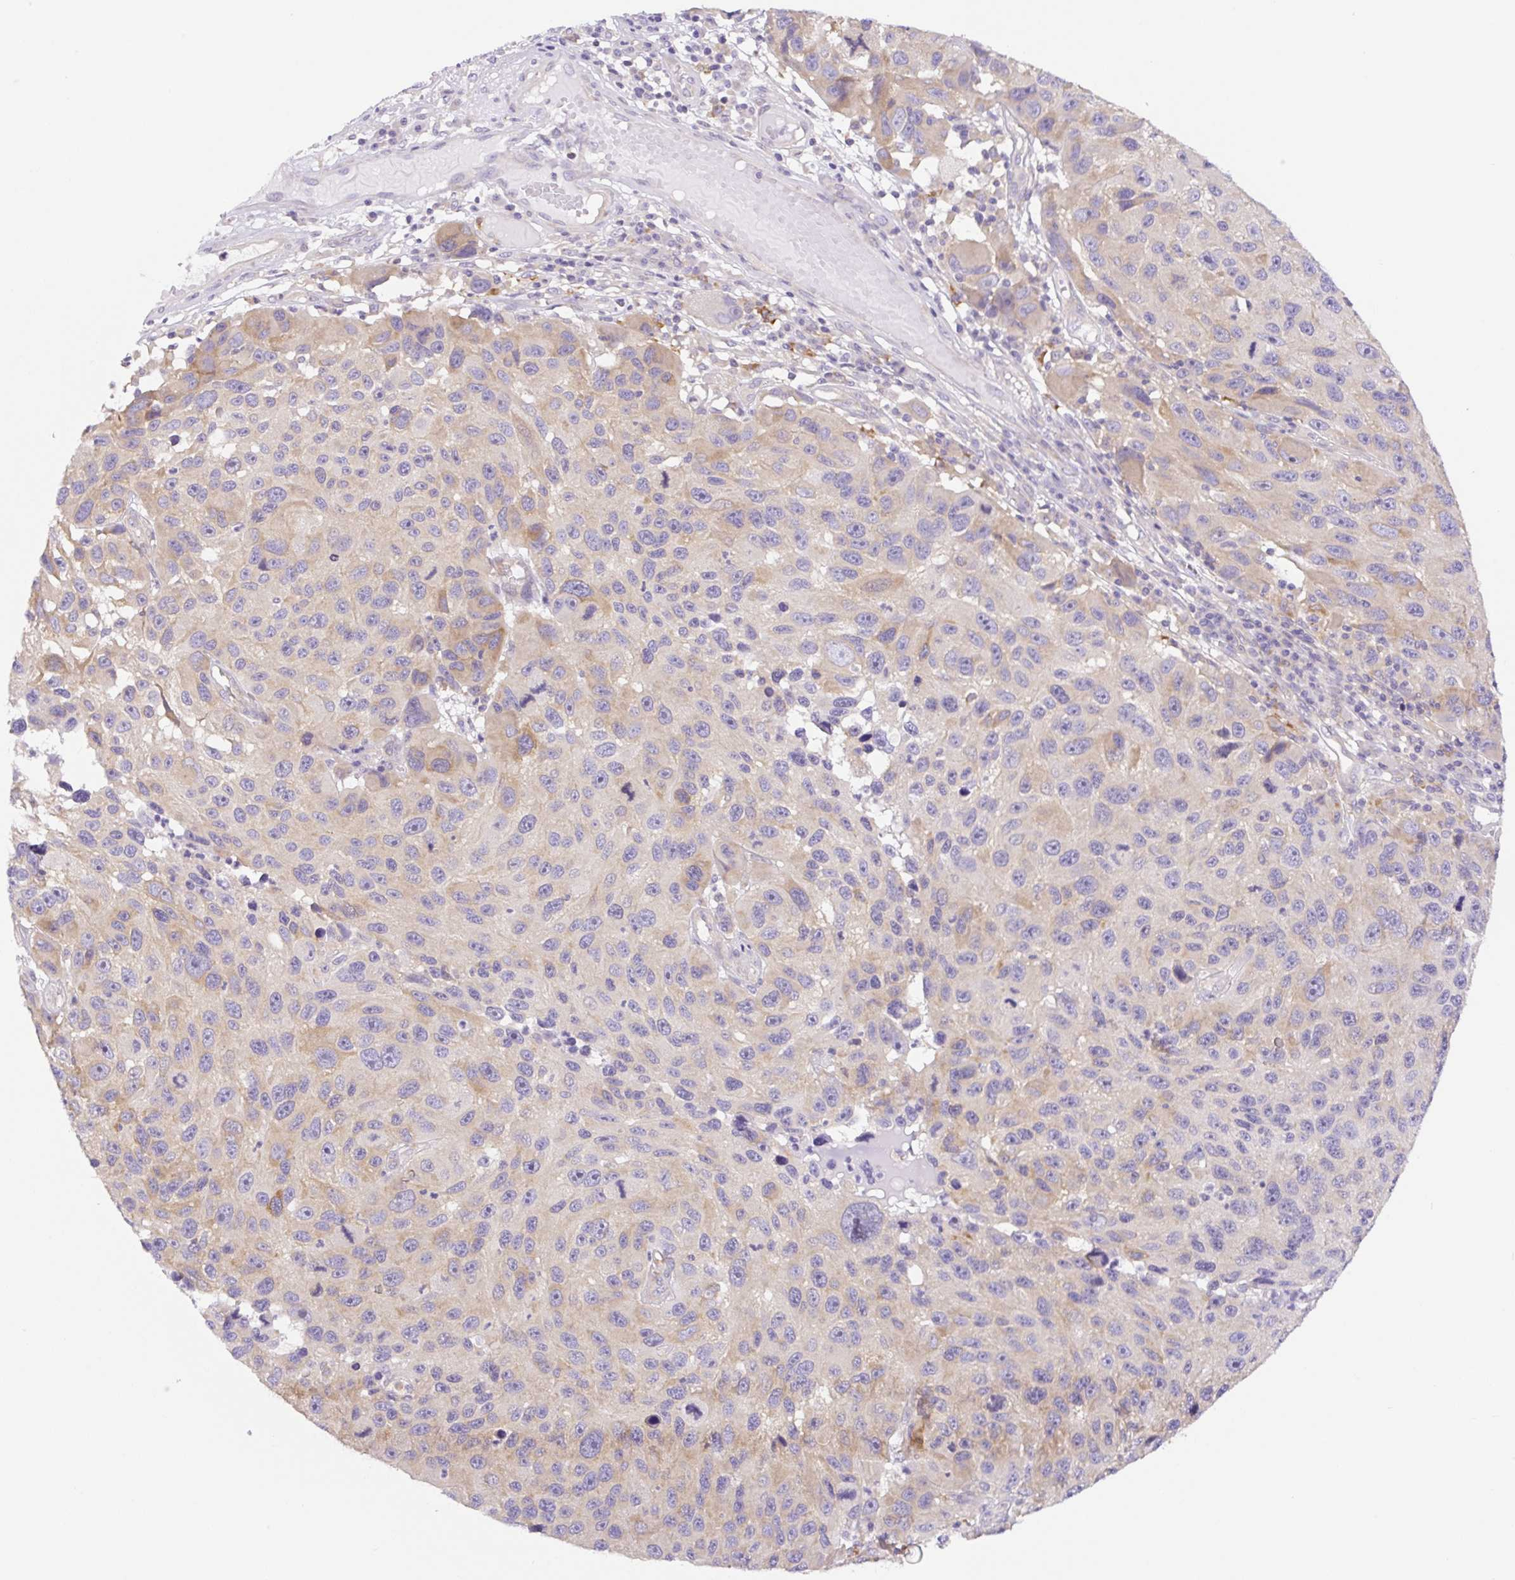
{"staining": {"intensity": "weak", "quantity": "<25%", "location": "cytoplasmic/membranous"}, "tissue": "melanoma", "cell_type": "Tumor cells", "image_type": "cancer", "snomed": [{"axis": "morphology", "description": "Malignant melanoma, NOS"}, {"axis": "topography", "description": "Skin"}], "caption": "DAB immunohistochemical staining of human malignant melanoma exhibits no significant staining in tumor cells.", "gene": "CAMK2B", "patient": {"sex": "male", "age": 53}}